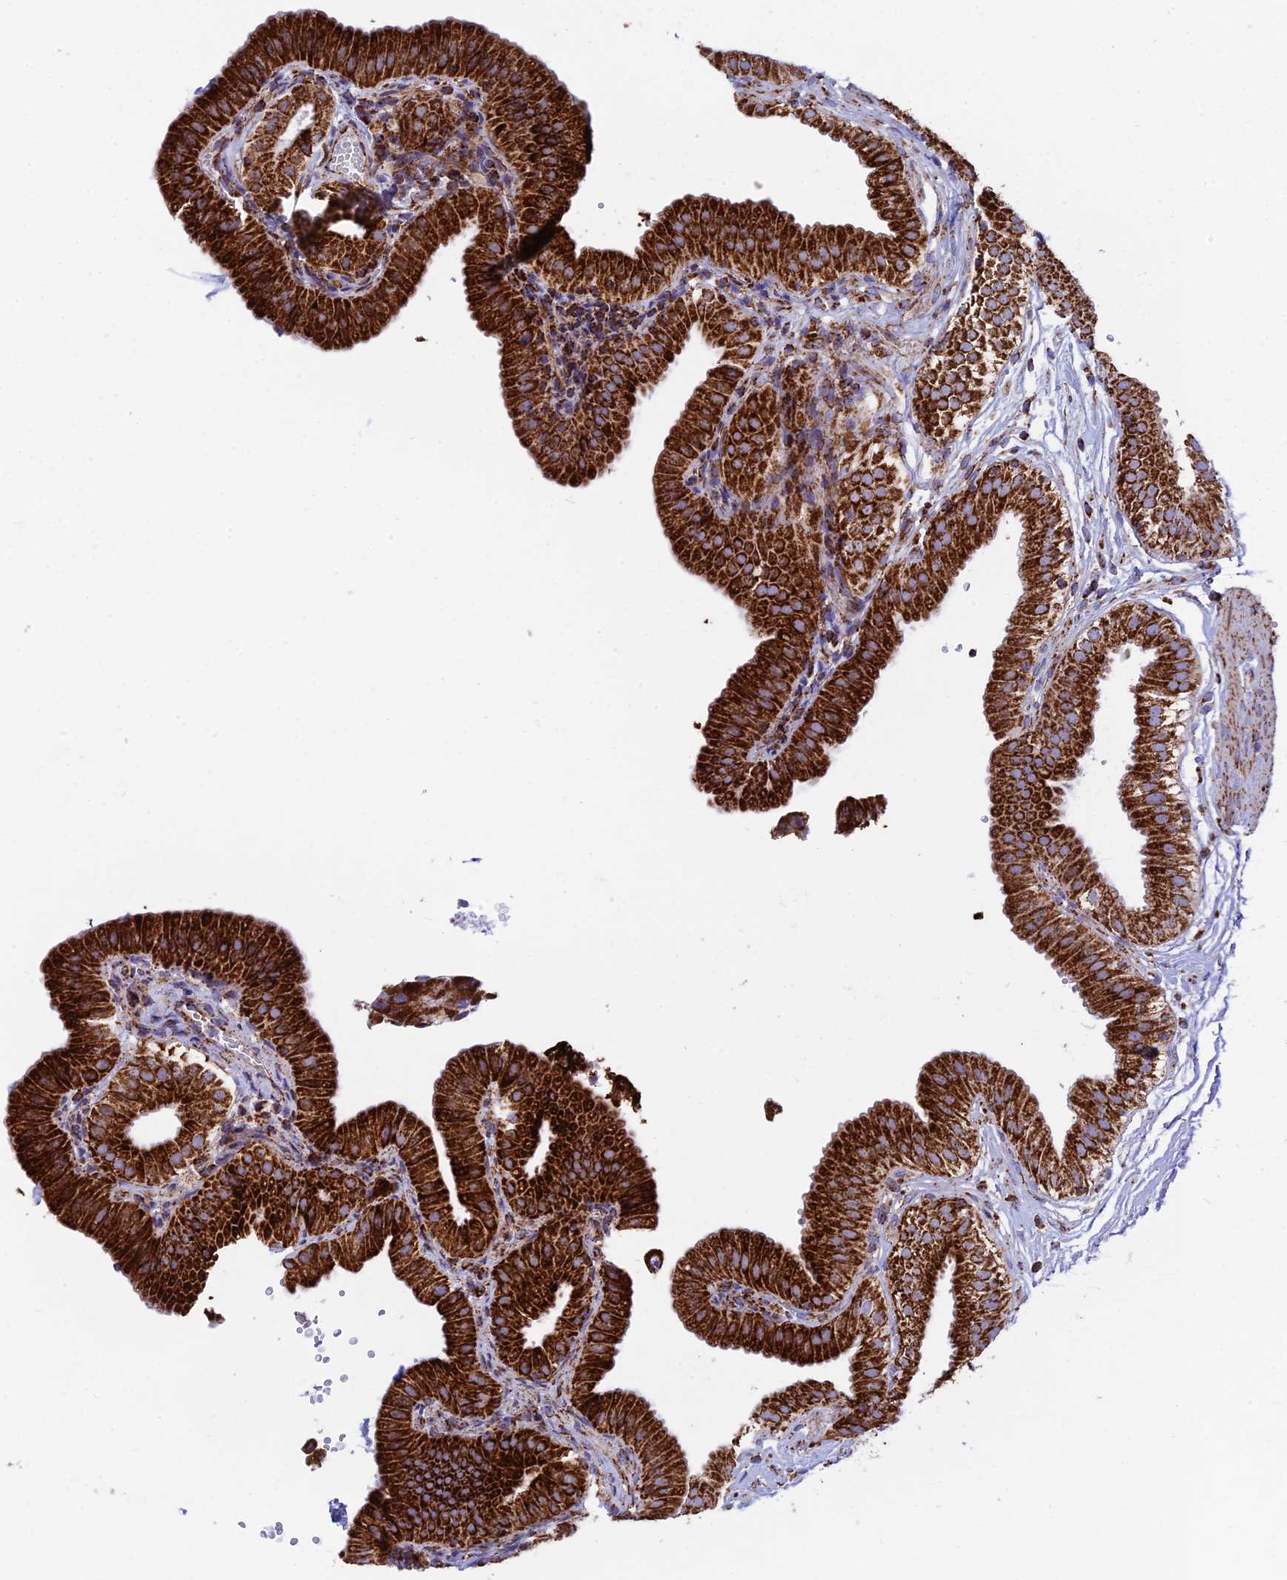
{"staining": {"intensity": "strong", "quantity": ">75%", "location": "cytoplasmic/membranous"}, "tissue": "gallbladder", "cell_type": "Glandular cells", "image_type": "normal", "snomed": [{"axis": "morphology", "description": "Normal tissue, NOS"}, {"axis": "topography", "description": "Gallbladder"}], "caption": "IHC staining of unremarkable gallbladder, which shows high levels of strong cytoplasmic/membranous staining in about >75% of glandular cells indicating strong cytoplasmic/membranous protein expression. The staining was performed using DAB (3,3'-diaminobenzidine) (brown) for protein detection and nuclei were counterstained in hematoxylin (blue).", "gene": "CHCHD3", "patient": {"sex": "female", "age": 61}}